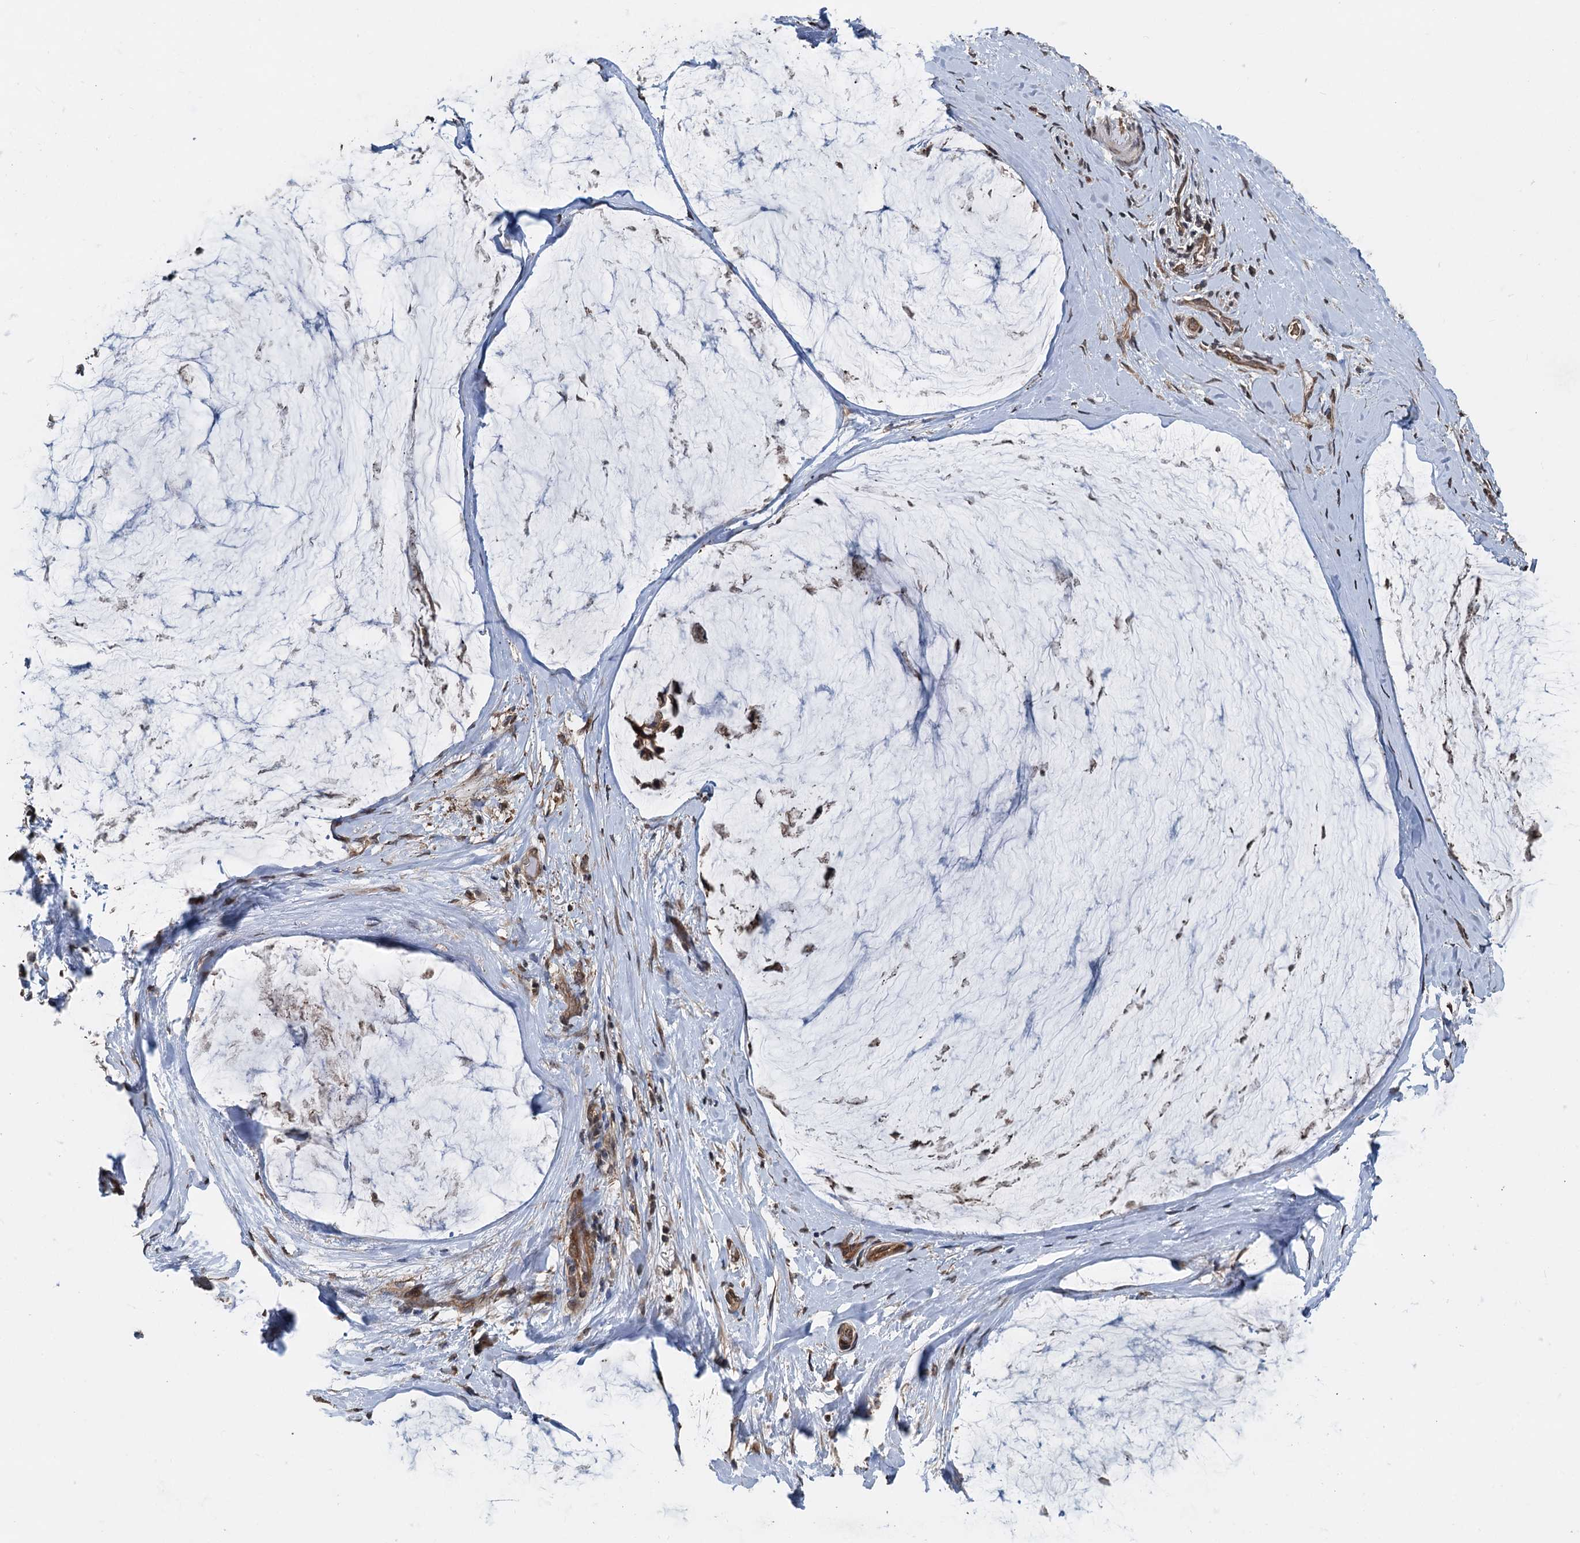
{"staining": {"intensity": "strong", "quantity": ">75%", "location": "cytoplasmic/membranous"}, "tissue": "ovarian cancer", "cell_type": "Tumor cells", "image_type": "cancer", "snomed": [{"axis": "morphology", "description": "Cystadenocarcinoma, mucinous, NOS"}, {"axis": "topography", "description": "Ovary"}], "caption": "High-magnification brightfield microscopy of ovarian mucinous cystadenocarcinoma stained with DAB (3,3'-diaminobenzidine) (brown) and counterstained with hematoxylin (blue). tumor cells exhibit strong cytoplasmic/membranous positivity is appreciated in approximately>75% of cells.", "gene": "N4BP2L2", "patient": {"sex": "female", "age": 39}}